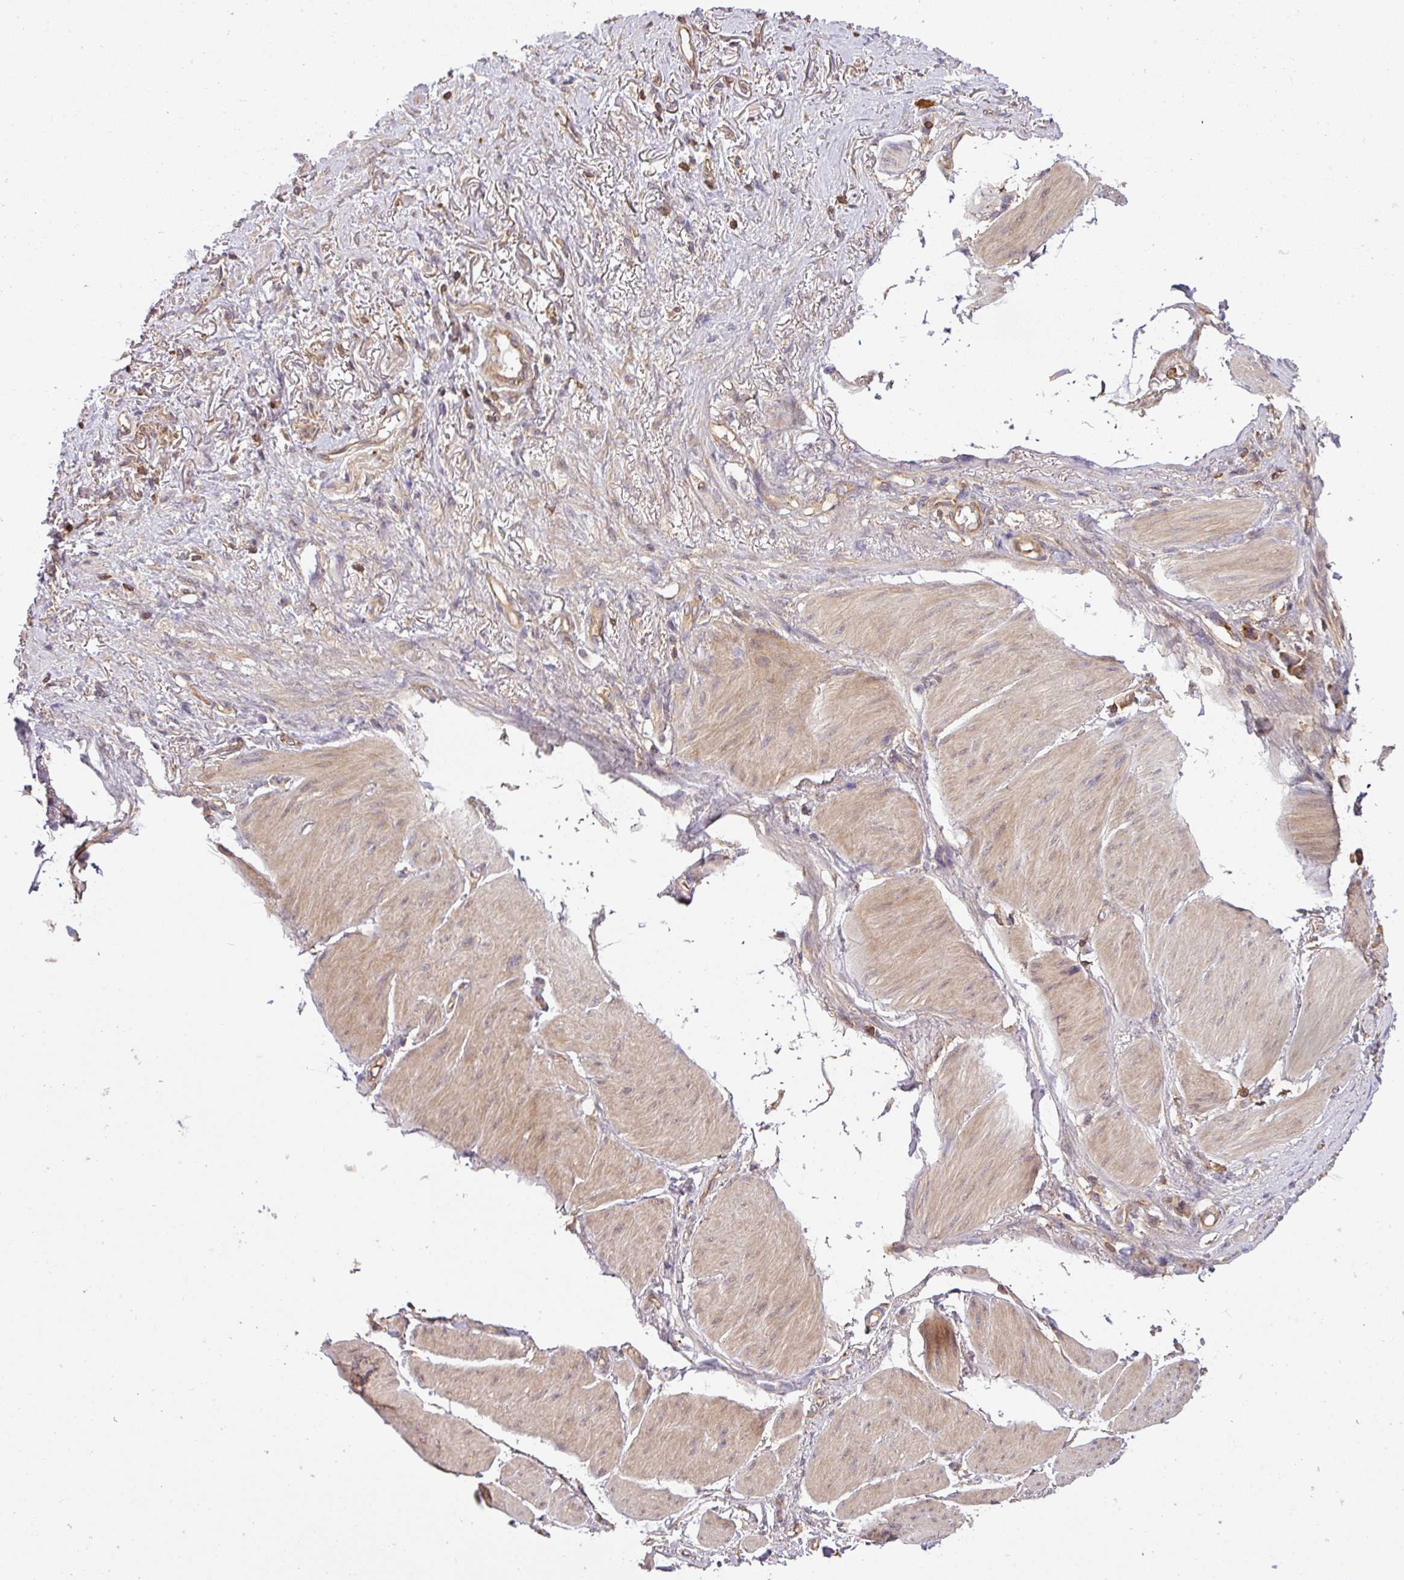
{"staining": {"intensity": "moderate", "quantity": ">75%", "location": "cytoplasmic/membranous"}, "tissue": "stomach cancer", "cell_type": "Tumor cells", "image_type": "cancer", "snomed": [{"axis": "morphology", "description": "Adenocarcinoma, NOS"}, {"axis": "topography", "description": "Stomach"}], "caption": "This is an image of IHC staining of adenocarcinoma (stomach), which shows moderate positivity in the cytoplasmic/membranous of tumor cells.", "gene": "TCL1B", "patient": {"sex": "female", "age": 81}}